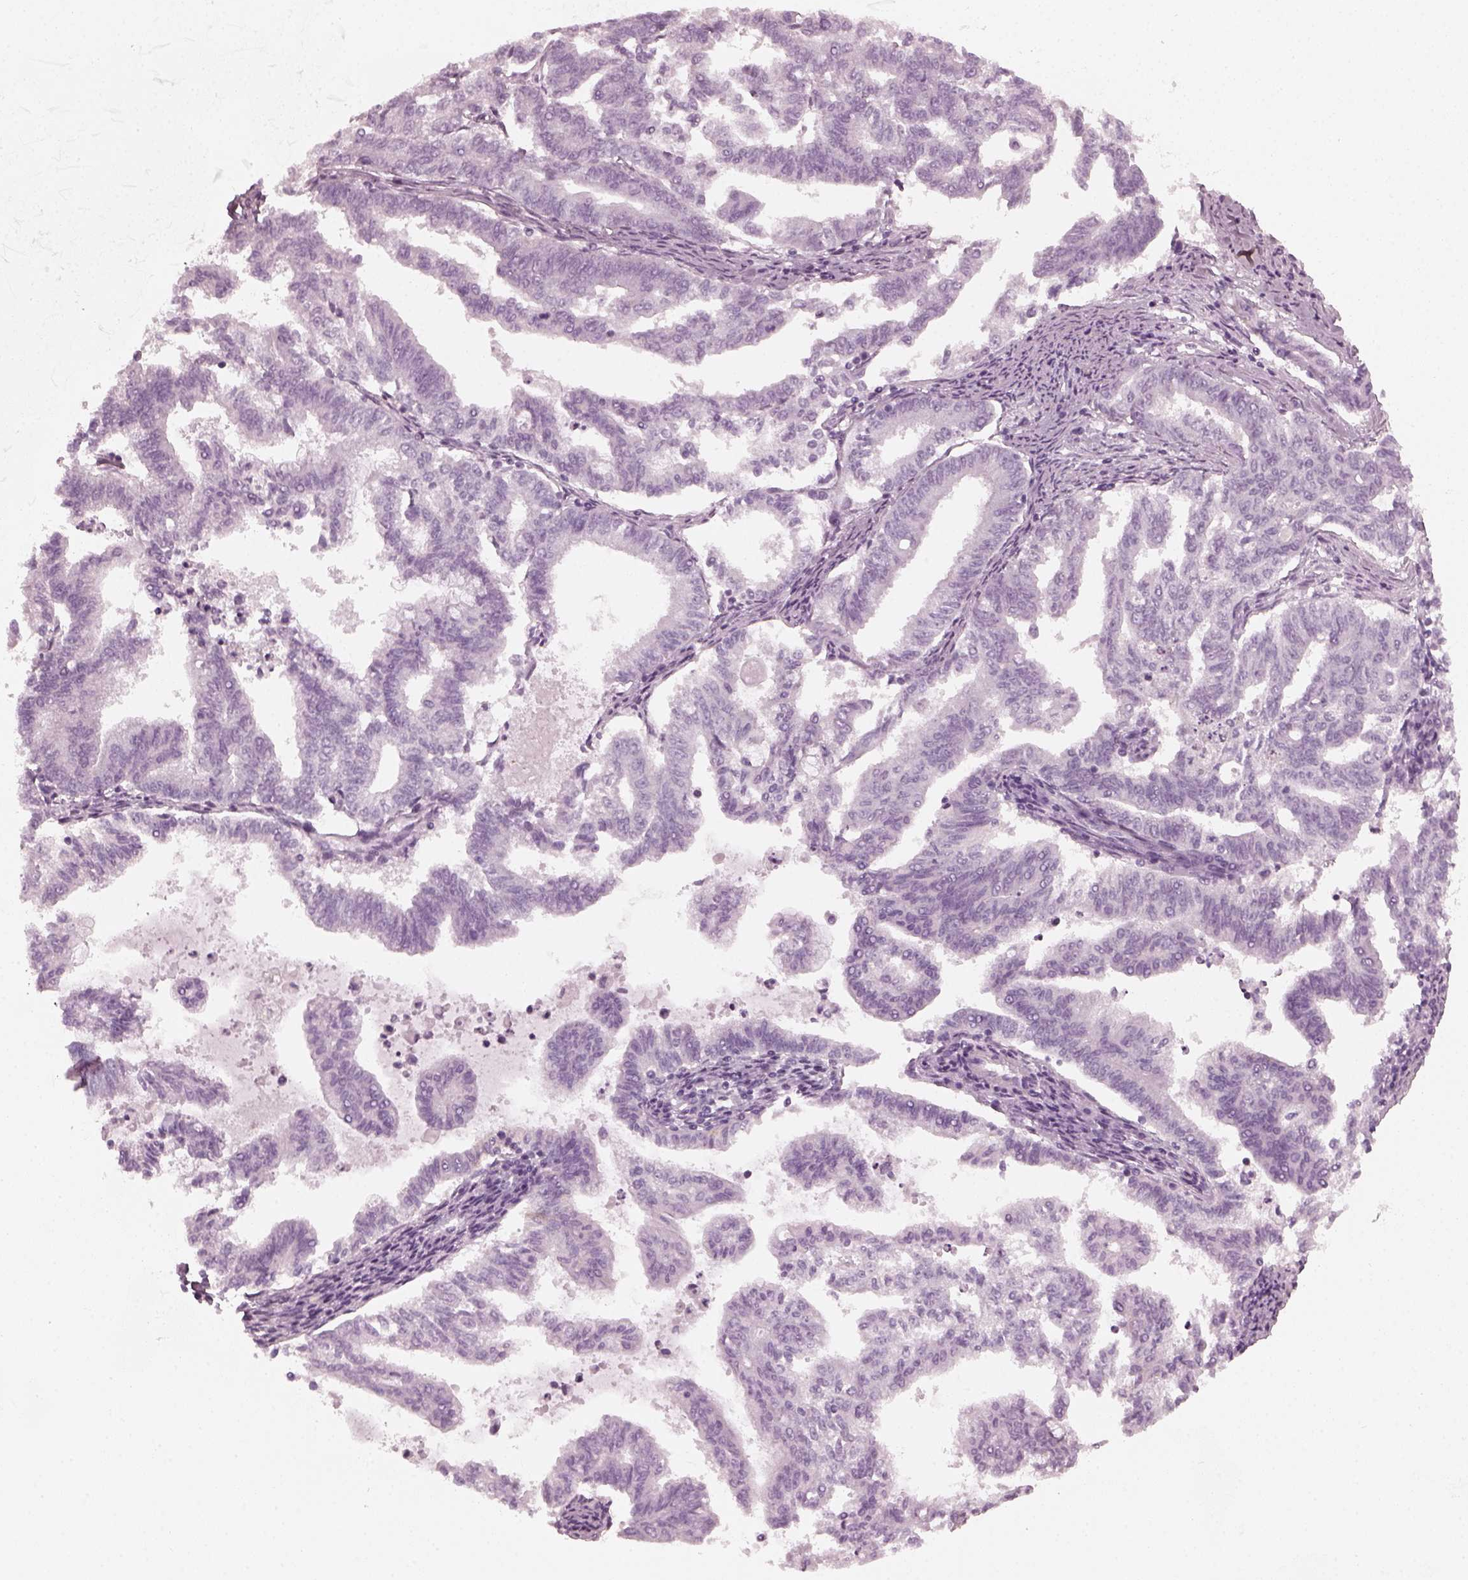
{"staining": {"intensity": "negative", "quantity": "none", "location": "none"}, "tissue": "endometrial cancer", "cell_type": "Tumor cells", "image_type": "cancer", "snomed": [{"axis": "morphology", "description": "Adenocarcinoma, NOS"}, {"axis": "topography", "description": "Endometrium"}], "caption": "High power microscopy histopathology image of an IHC micrograph of endometrial cancer (adenocarcinoma), revealing no significant expression in tumor cells.", "gene": "CRYBA2", "patient": {"sex": "female", "age": 79}}